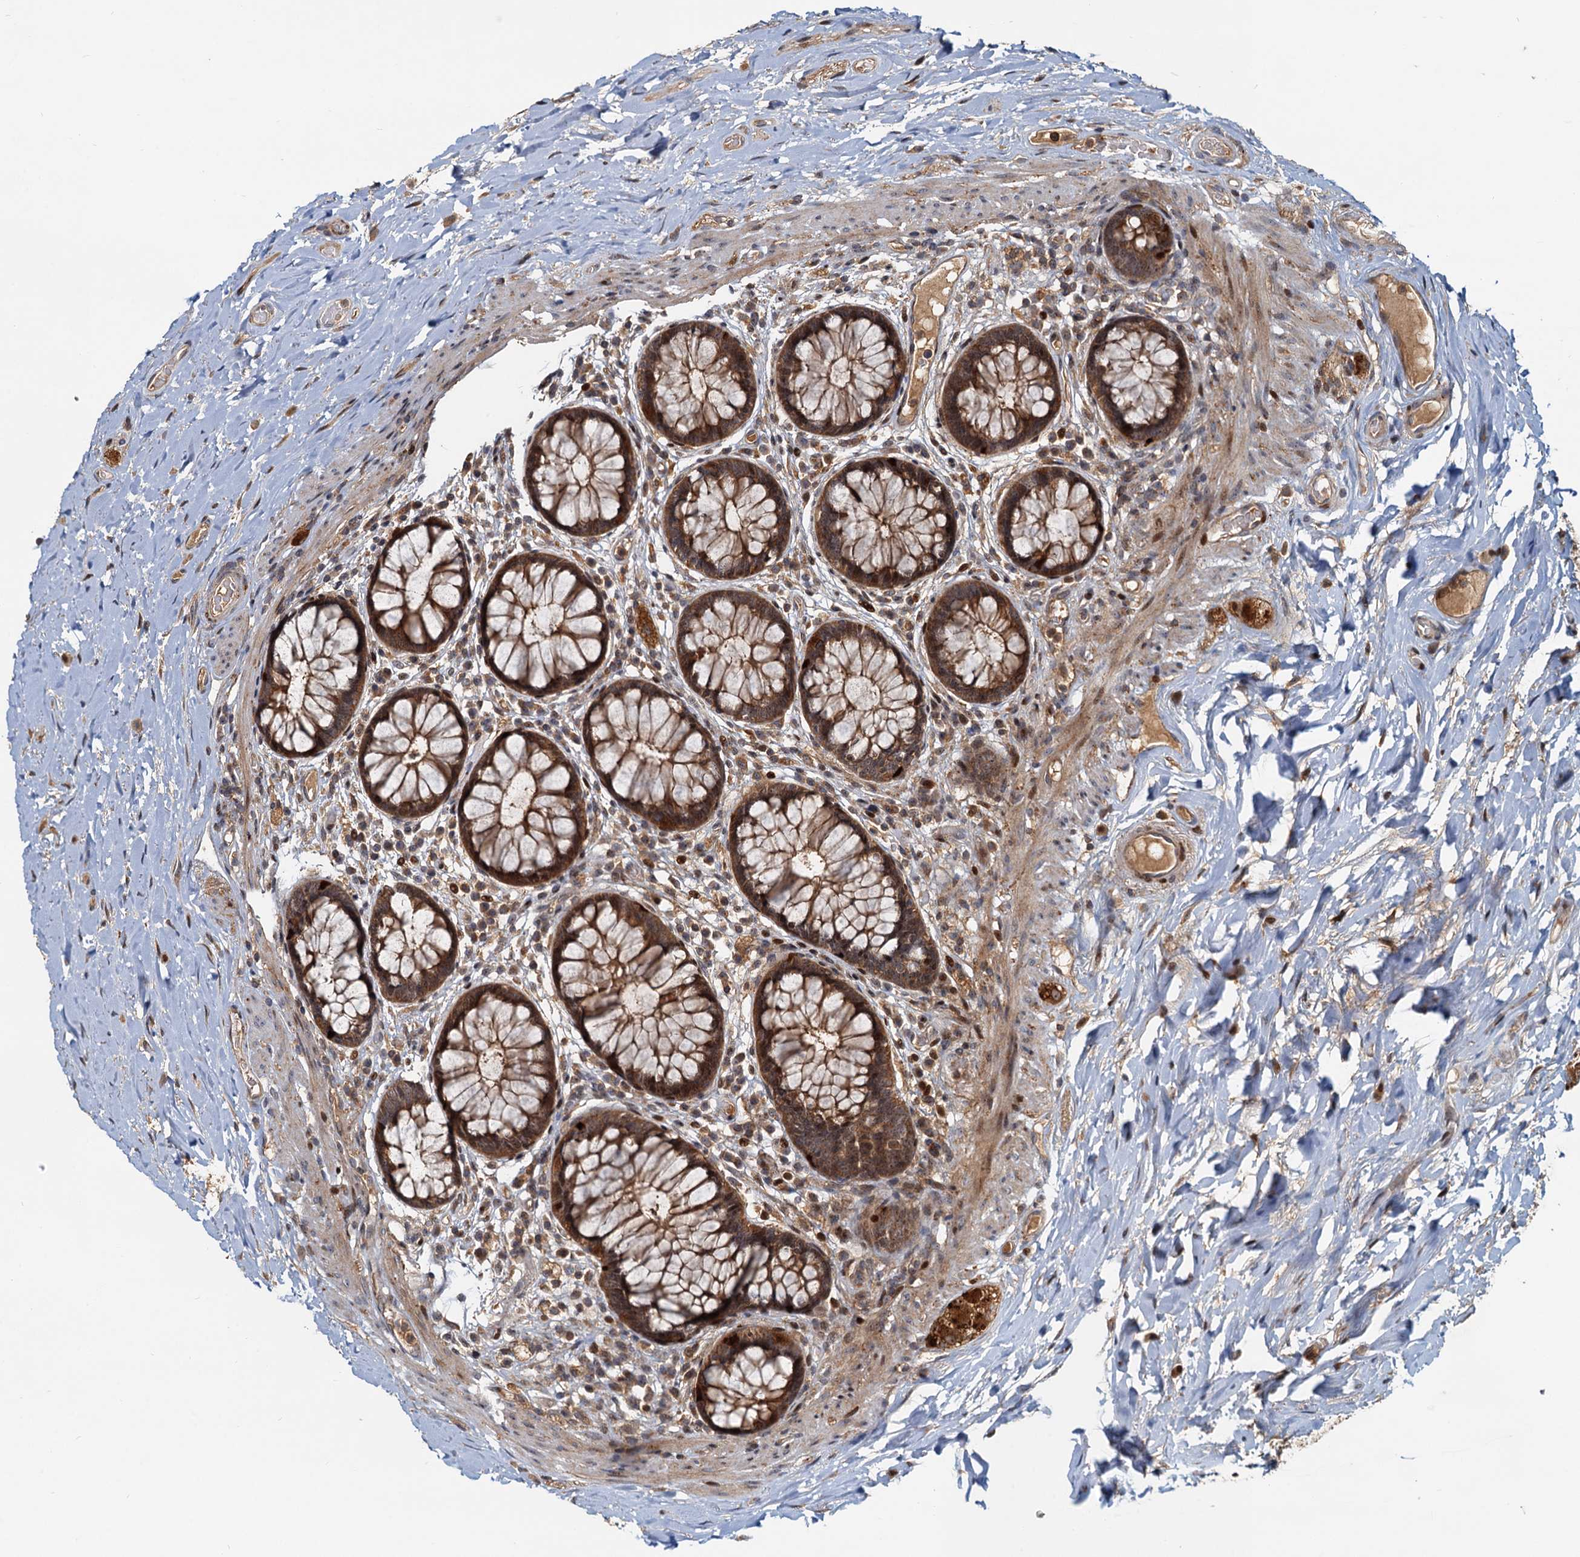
{"staining": {"intensity": "moderate", "quantity": ">75%", "location": "cytoplasmic/membranous"}, "tissue": "rectum", "cell_type": "Glandular cells", "image_type": "normal", "snomed": [{"axis": "morphology", "description": "Normal tissue, NOS"}, {"axis": "topography", "description": "Rectum"}], "caption": "Rectum stained with DAB immunohistochemistry (IHC) reveals medium levels of moderate cytoplasmic/membranous staining in about >75% of glandular cells. Immunohistochemistry stains the protein in brown and the nuclei are stained blue.", "gene": "TOLLIP", "patient": {"sex": "male", "age": 83}}